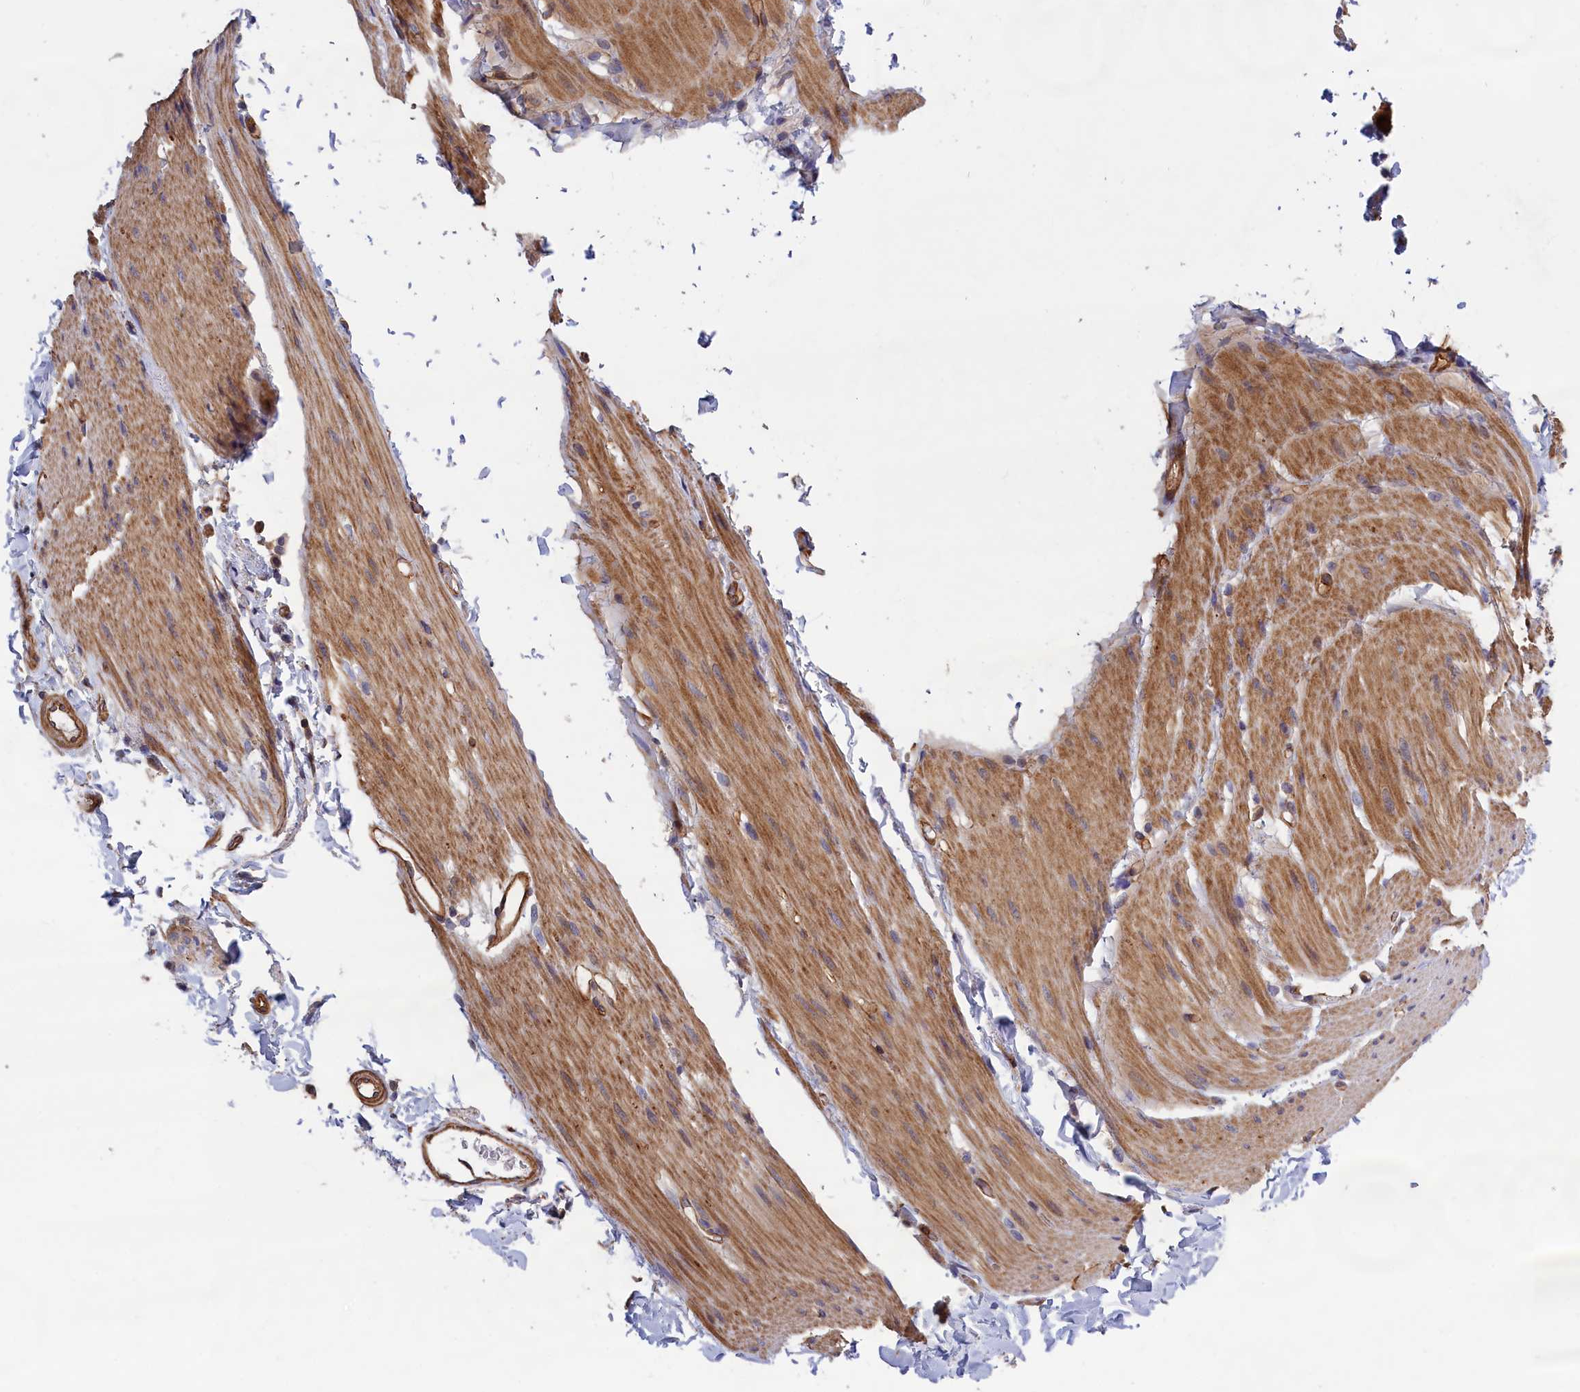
{"staining": {"intensity": "moderate", "quantity": ">75%", "location": "cytoplasmic/membranous"}, "tissue": "smooth muscle", "cell_type": "Smooth muscle cells", "image_type": "normal", "snomed": [{"axis": "morphology", "description": "Normal tissue, NOS"}, {"axis": "topography", "description": "Smooth muscle"}, {"axis": "topography", "description": "Small intestine"}], "caption": "Approximately >75% of smooth muscle cells in benign human smooth muscle demonstrate moderate cytoplasmic/membranous protein staining as visualized by brown immunohistochemical staining.", "gene": "ANKRD27", "patient": {"sex": "female", "age": 84}}